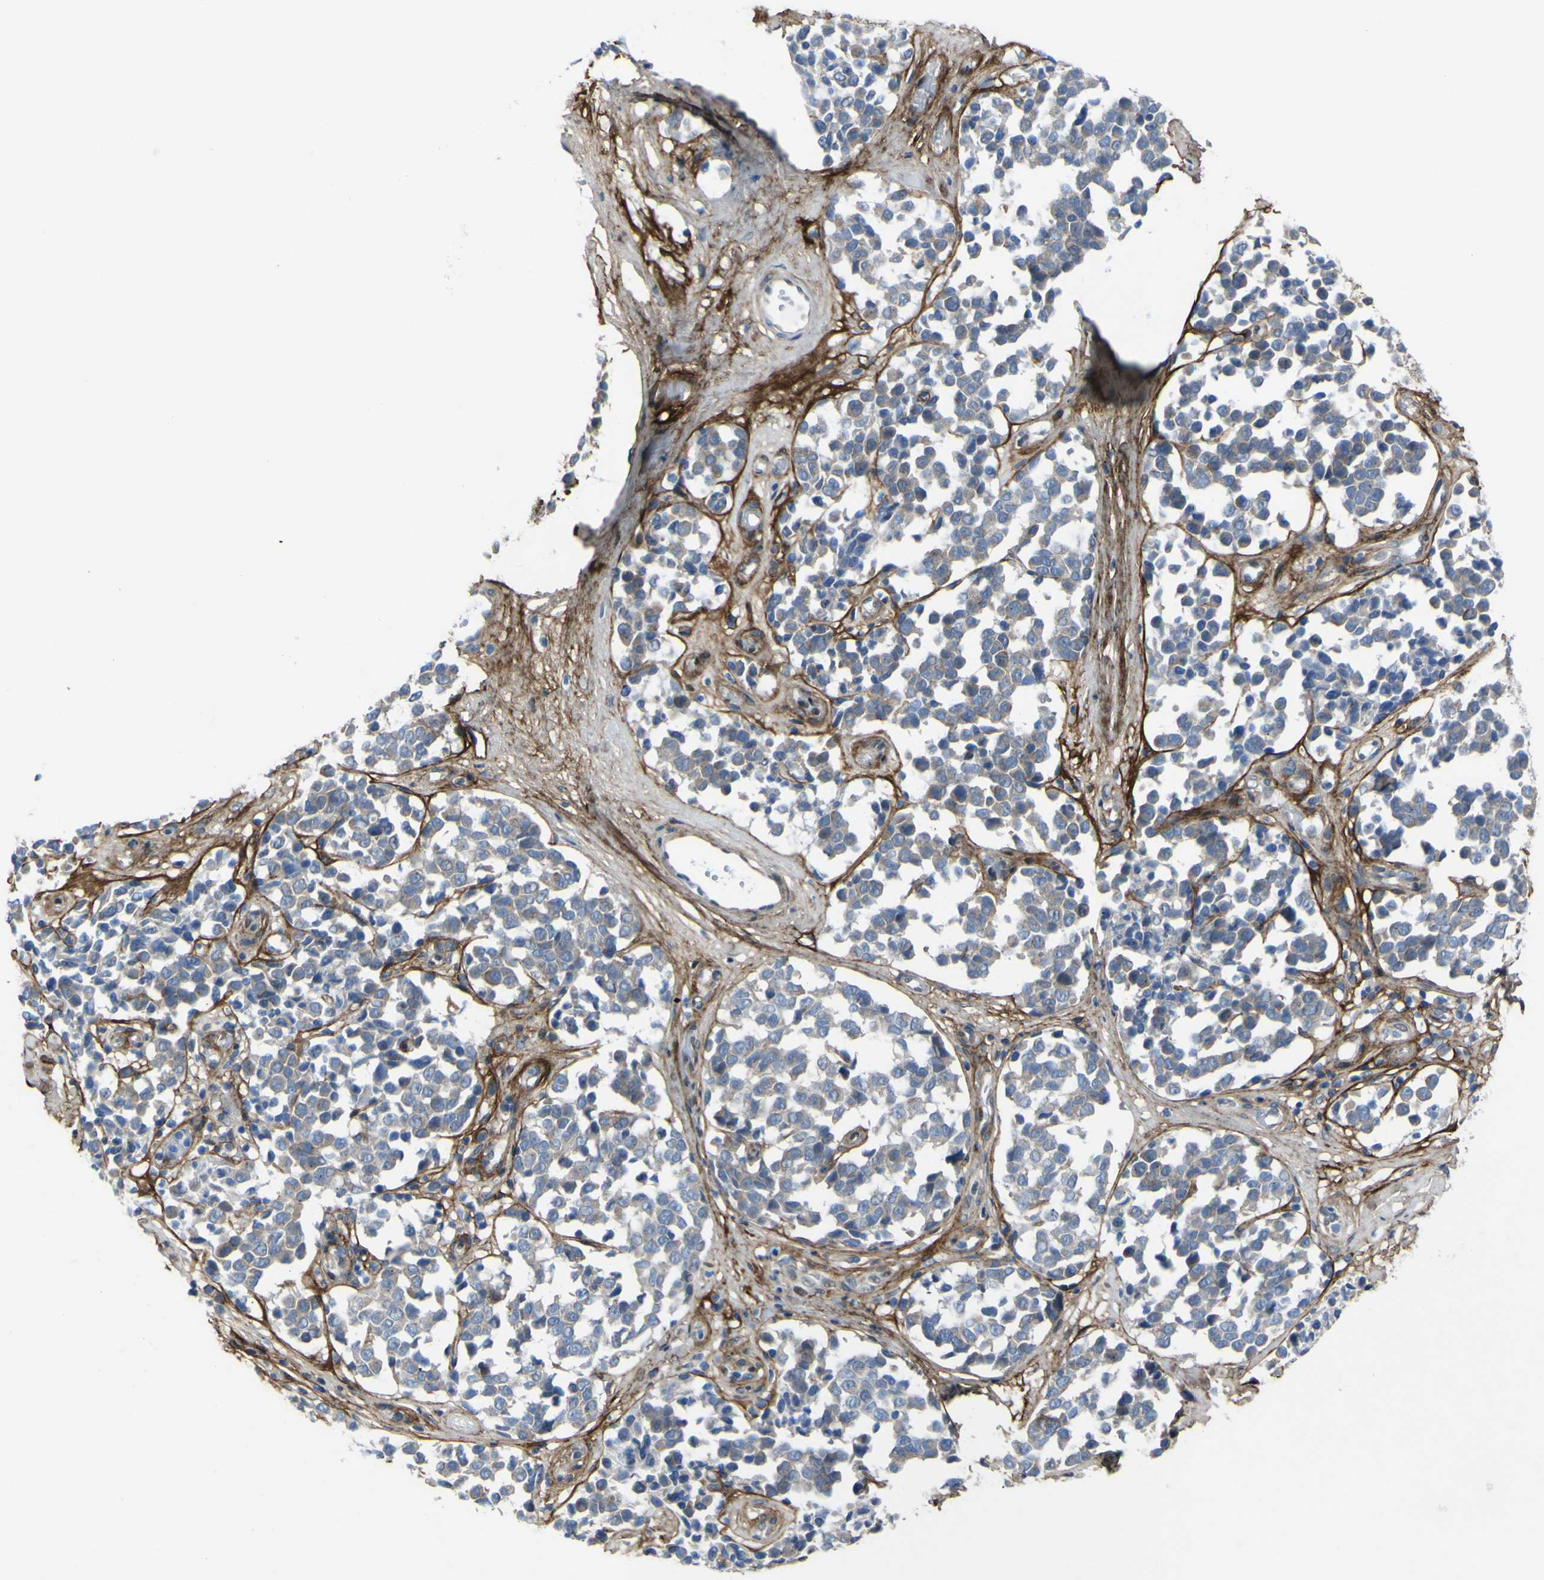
{"staining": {"intensity": "moderate", "quantity": ">75%", "location": "cytoplasmic/membranous"}, "tissue": "melanoma", "cell_type": "Tumor cells", "image_type": "cancer", "snomed": [{"axis": "morphology", "description": "Malignant melanoma, NOS"}, {"axis": "topography", "description": "Skin"}], "caption": "This micrograph demonstrates immunohistochemistry staining of human melanoma, with medium moderate cytoplasmic/membranous positivity in about >75% of tumor cells.", "gene": "LRRN1", "patient": {"sex": "female", "age": 64}}